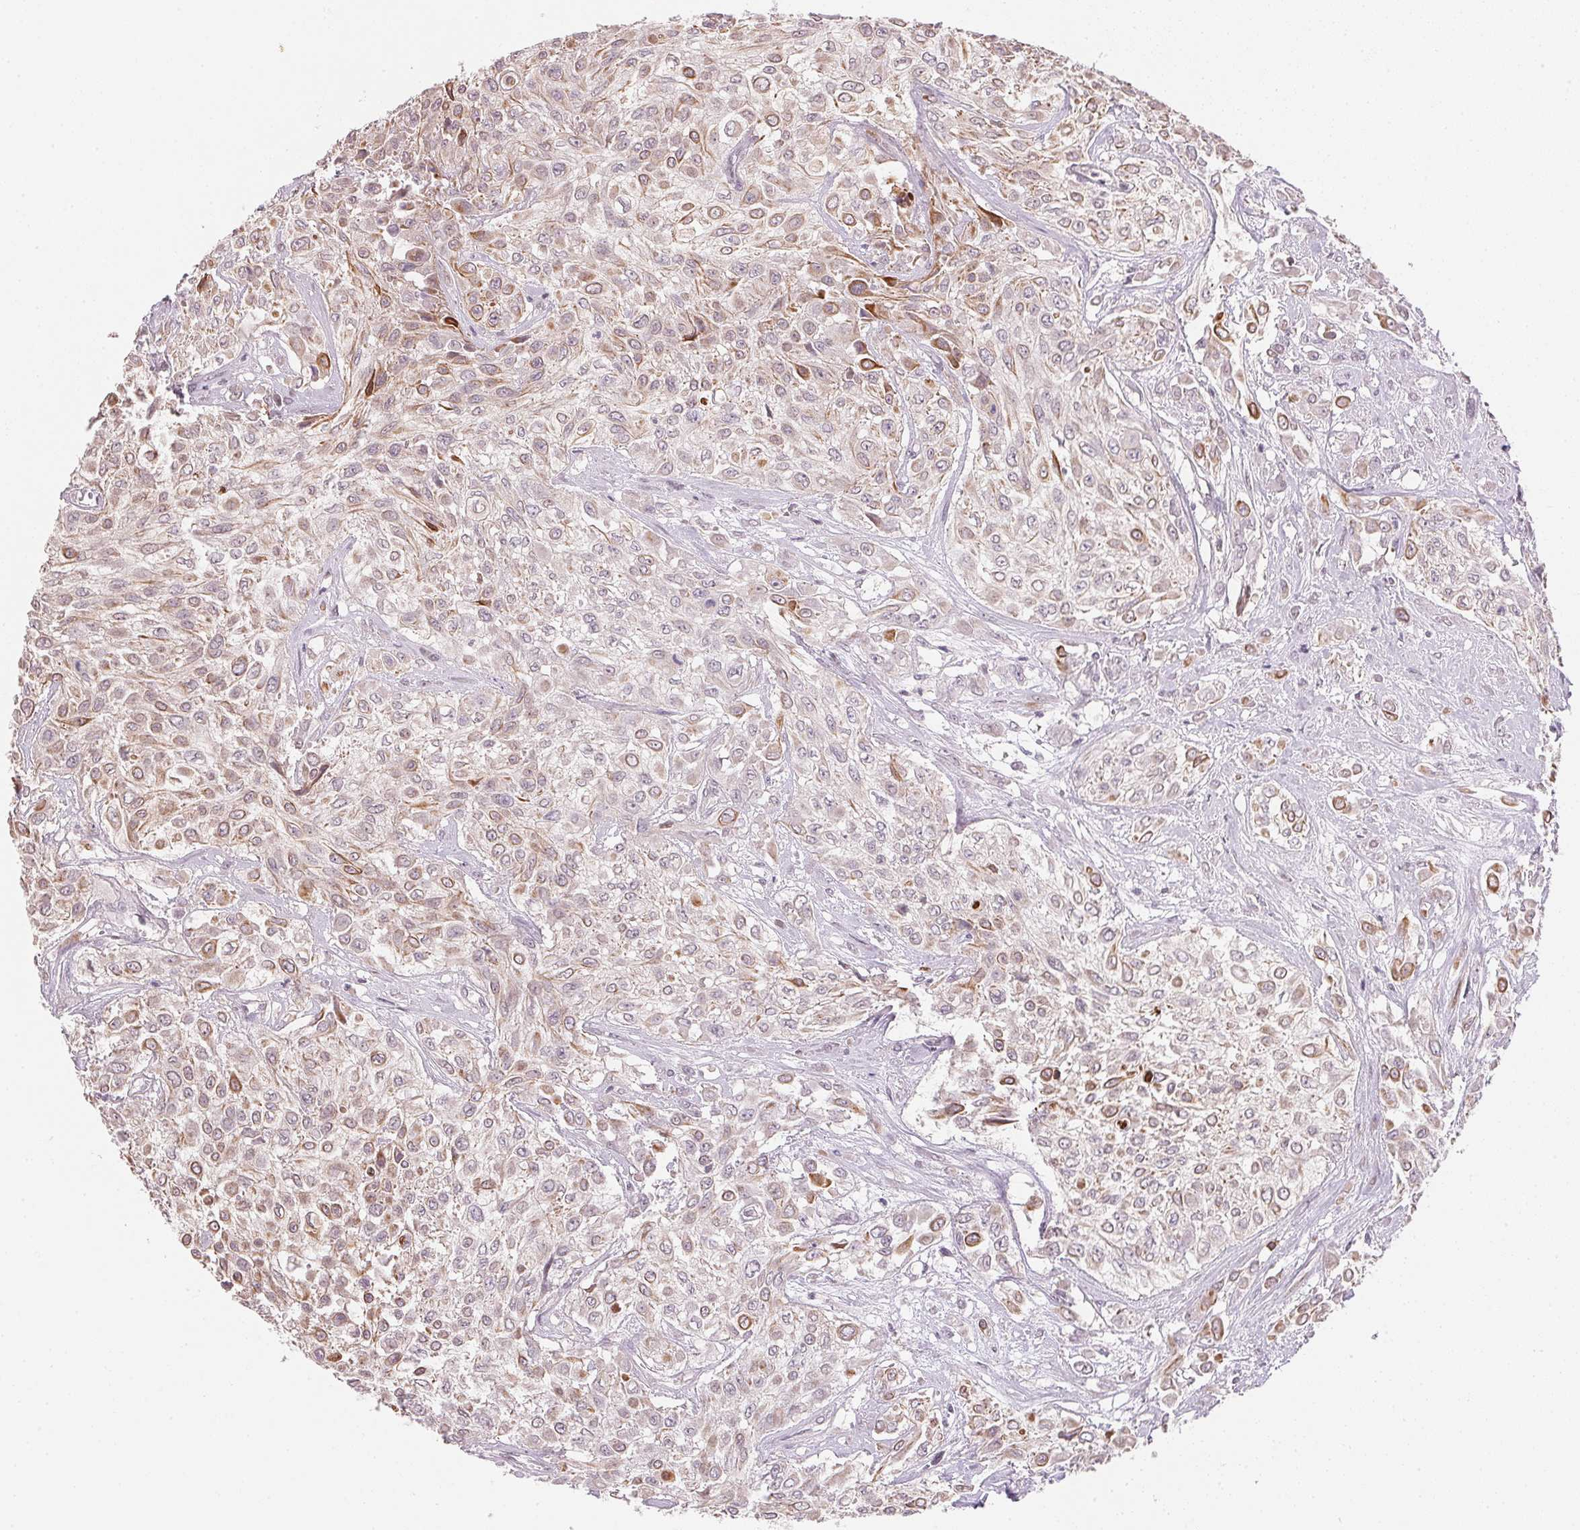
{"staining": {"intensity": "weak", "quantity": "25%-75%", "location": "cytoplasmic/membranous"}, "tissue": "urothelial cancer", "cell_type": "Tumor cells", "image_type": "cancer", "snomed": [{"axis": "morphology", "description": "Urothelial carcinoma, High grade"}, {"axis": "topography", "description": "Urinary bladder"}], "caption": "Urothelial cancer stained with IHC displays weak cytoplasmic/membranous expression in about 25%-75% of tumor cells.", "gene": "FNDC4", "patient": {"sex": "male", "age": 57}}